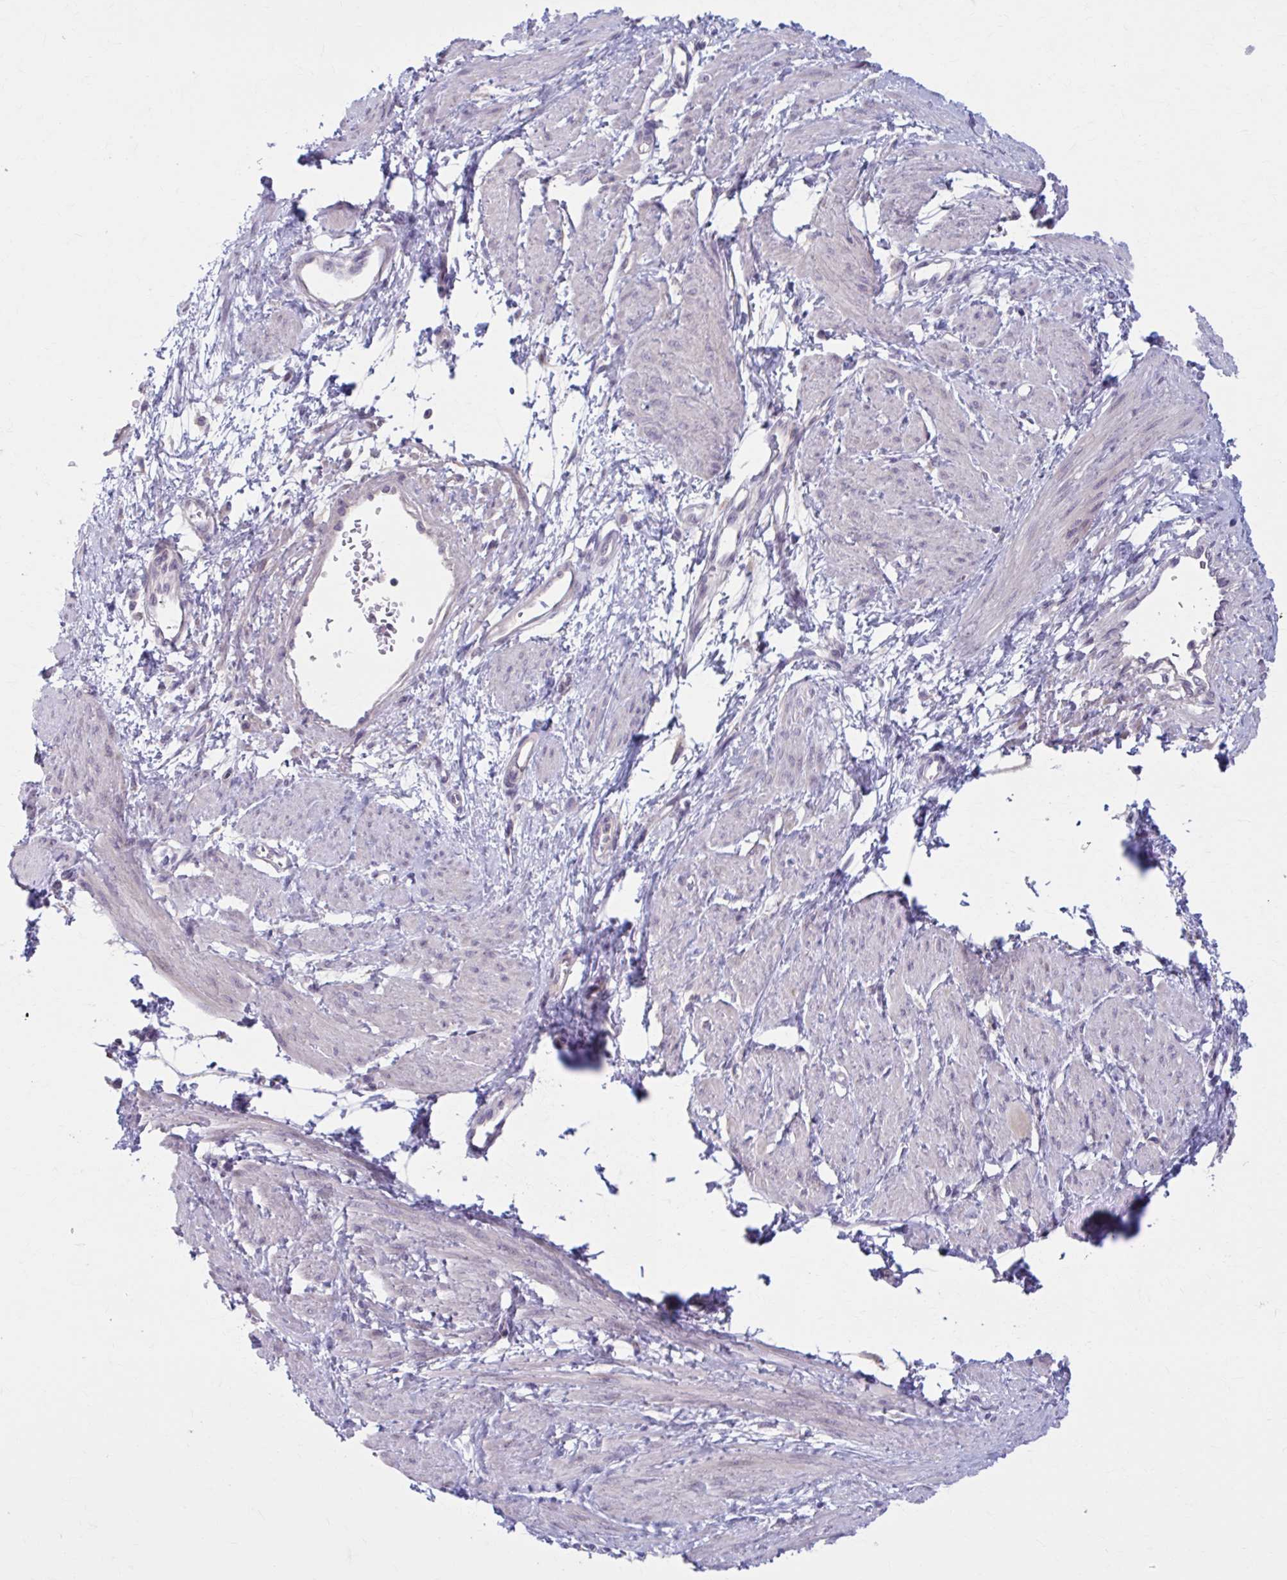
{"staining": {"intensity": "negative", "quantity": "none", "location": "none"}, "tissue": "smooth muscle", "cell_type": "Smooth muscle cells", "image_type": "normal", "snomed": [{"axis": "morphology", "description": "Normal tissue, NOS"}, {"axis": "topography", "description": "Smooth muscle"}, {"axis": "topography", "description": "Uterus"}], "caption": "This is a histopathology image of immunohistochemistry staining of benign smooth muscle, which shows no staining in smooth muscle cells.", "gene": "CHST3", "patient": {"sex": "female", "age": 39}}